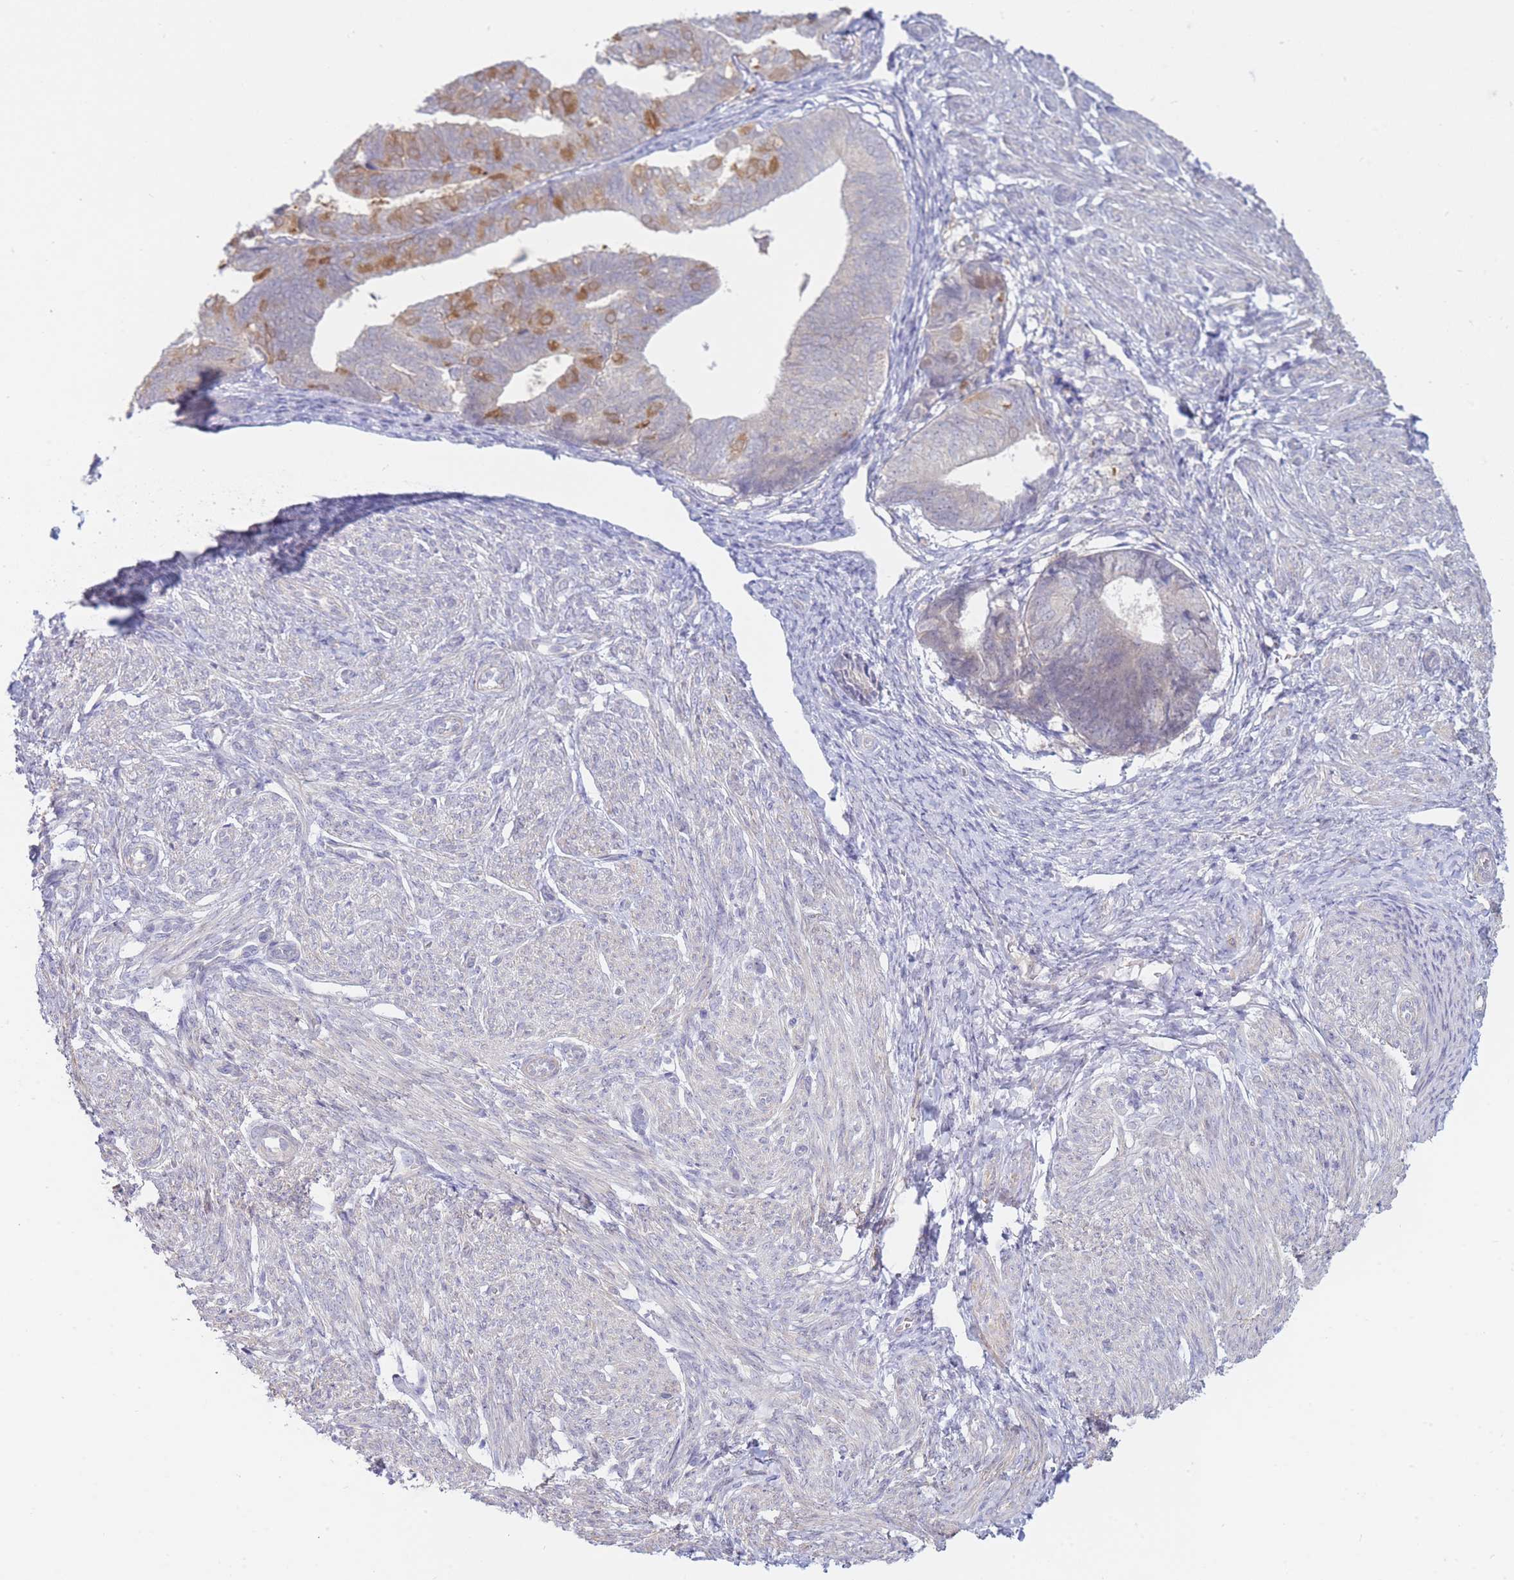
{"staining": {"intensity": "moderate", "quantity": "<25%", "location": "cytoplasmic/membranous"}, "tissue": "endometrial cancer", "cell_type": "Tumor cells", "image_type": "cancer", "snomed": [{"axis": "morphology", "description": "Adenocarcinoma, NOS"}, {"axis": "topography", "description": "Endometrium"}], "caption": "DAB immunohistochemical staining of human endometrial cancer shows moderate cytoplasmic/membranous protein expression in approximately <25% of tumor cells.", "gene": "SUGT1", "patient": {"sex": "female", "age": 87}}